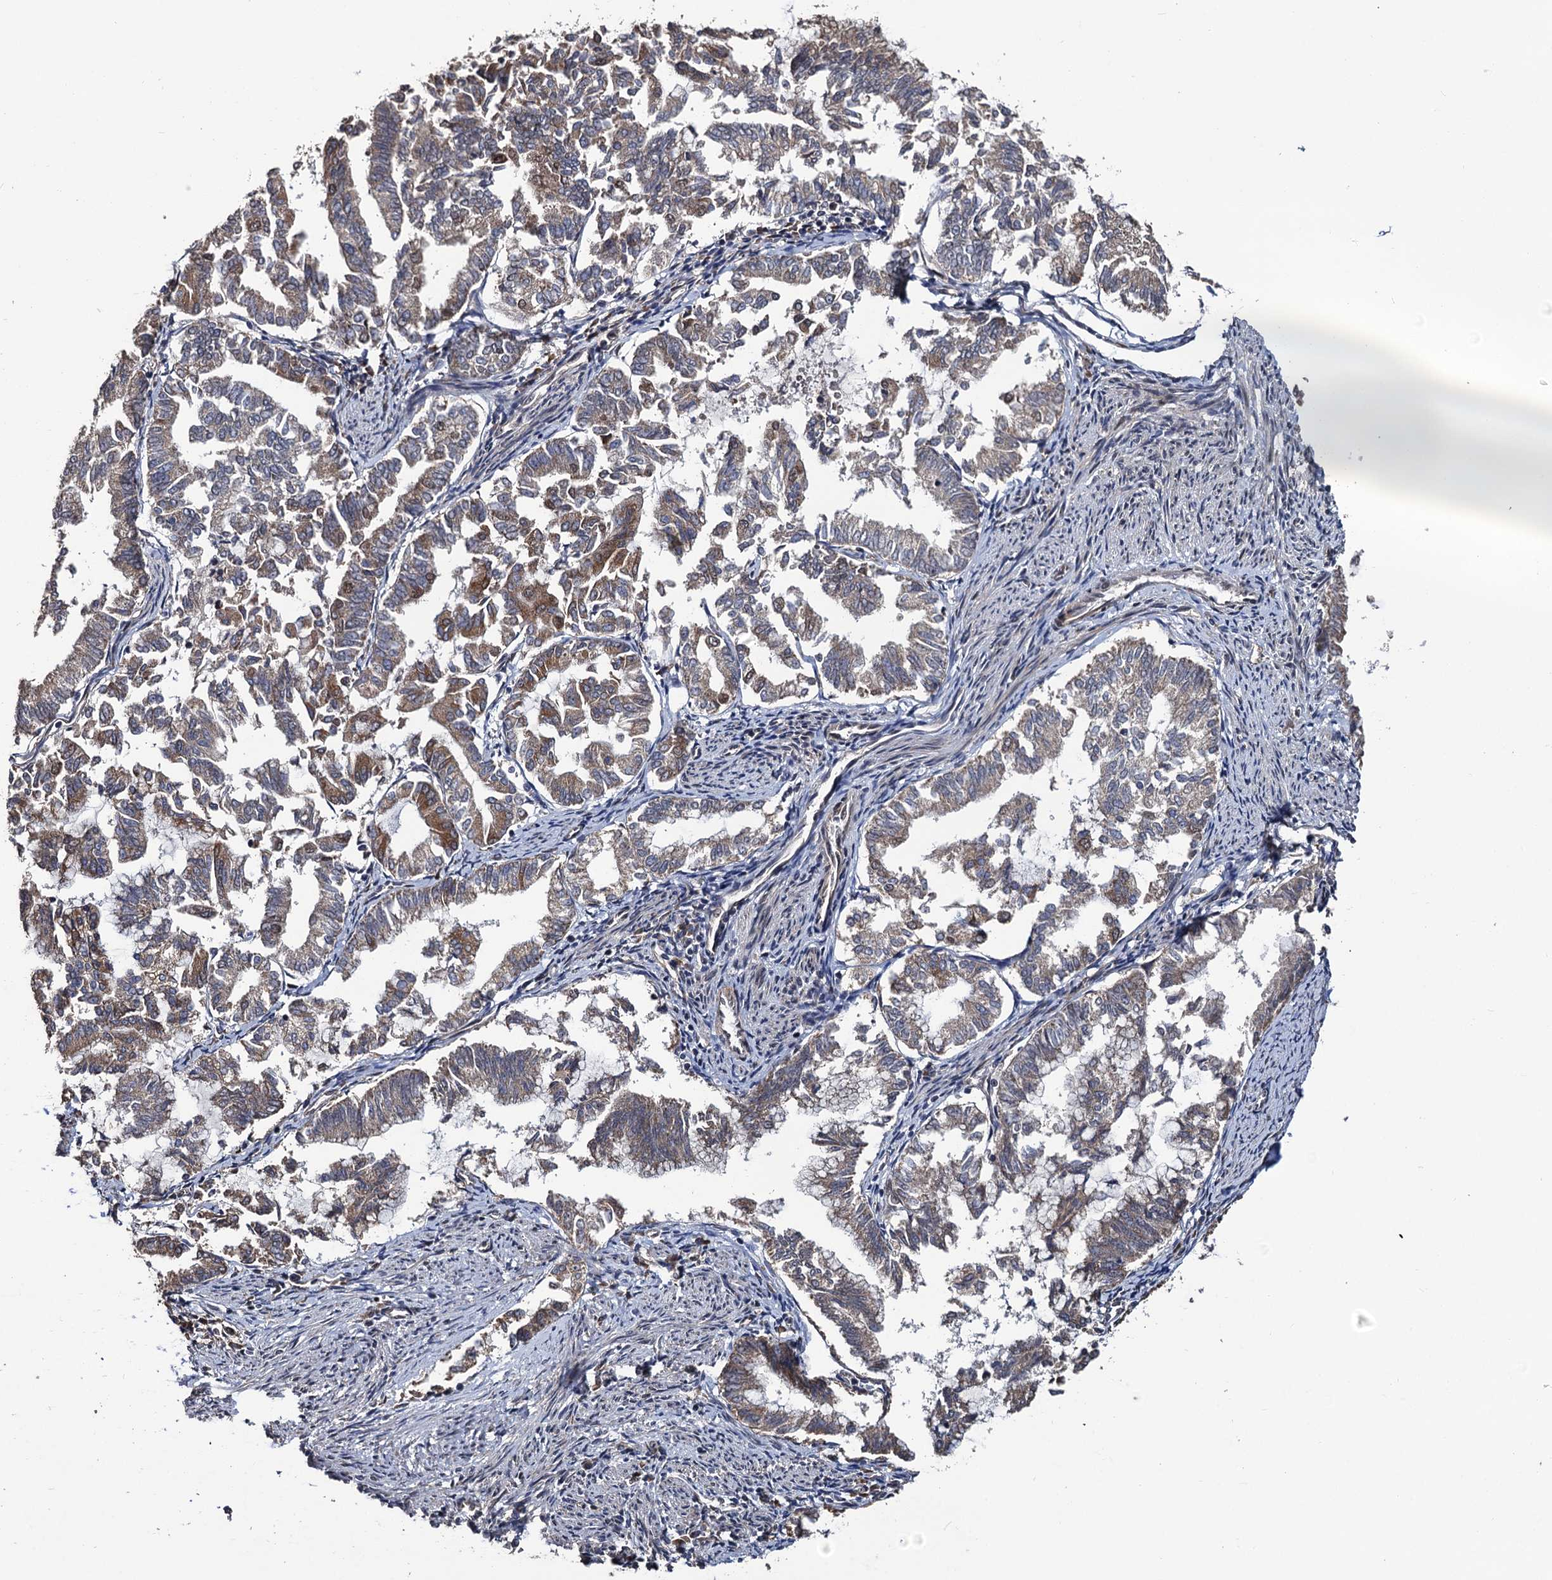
{"staining": {"intensity": "moderate", "quantity": "25%-75%", "location": "cytoplasmic/membranous"}, "tissue": "endometrial cancer", "cell_type": "Tumor cells", "image_type": "cancer", "snomed": [{"axis": "morphology", "description": "Adenocarcinoma, NOS"}, {"axis": "topography", "description": "Endometrium"}], "caption": "Immunohistochemistry (IHC) of endometrial cancer (adenocarcinoma) exhibits medium levels of moderate cytoplasmic/membranous staining in approximately 25%-75% of tumor cells. (DAB IHC, brown staining for protein, blue staining for nuclei).", "gene": "LRRC63", "patient": {"sex": "female", "age": 79}}